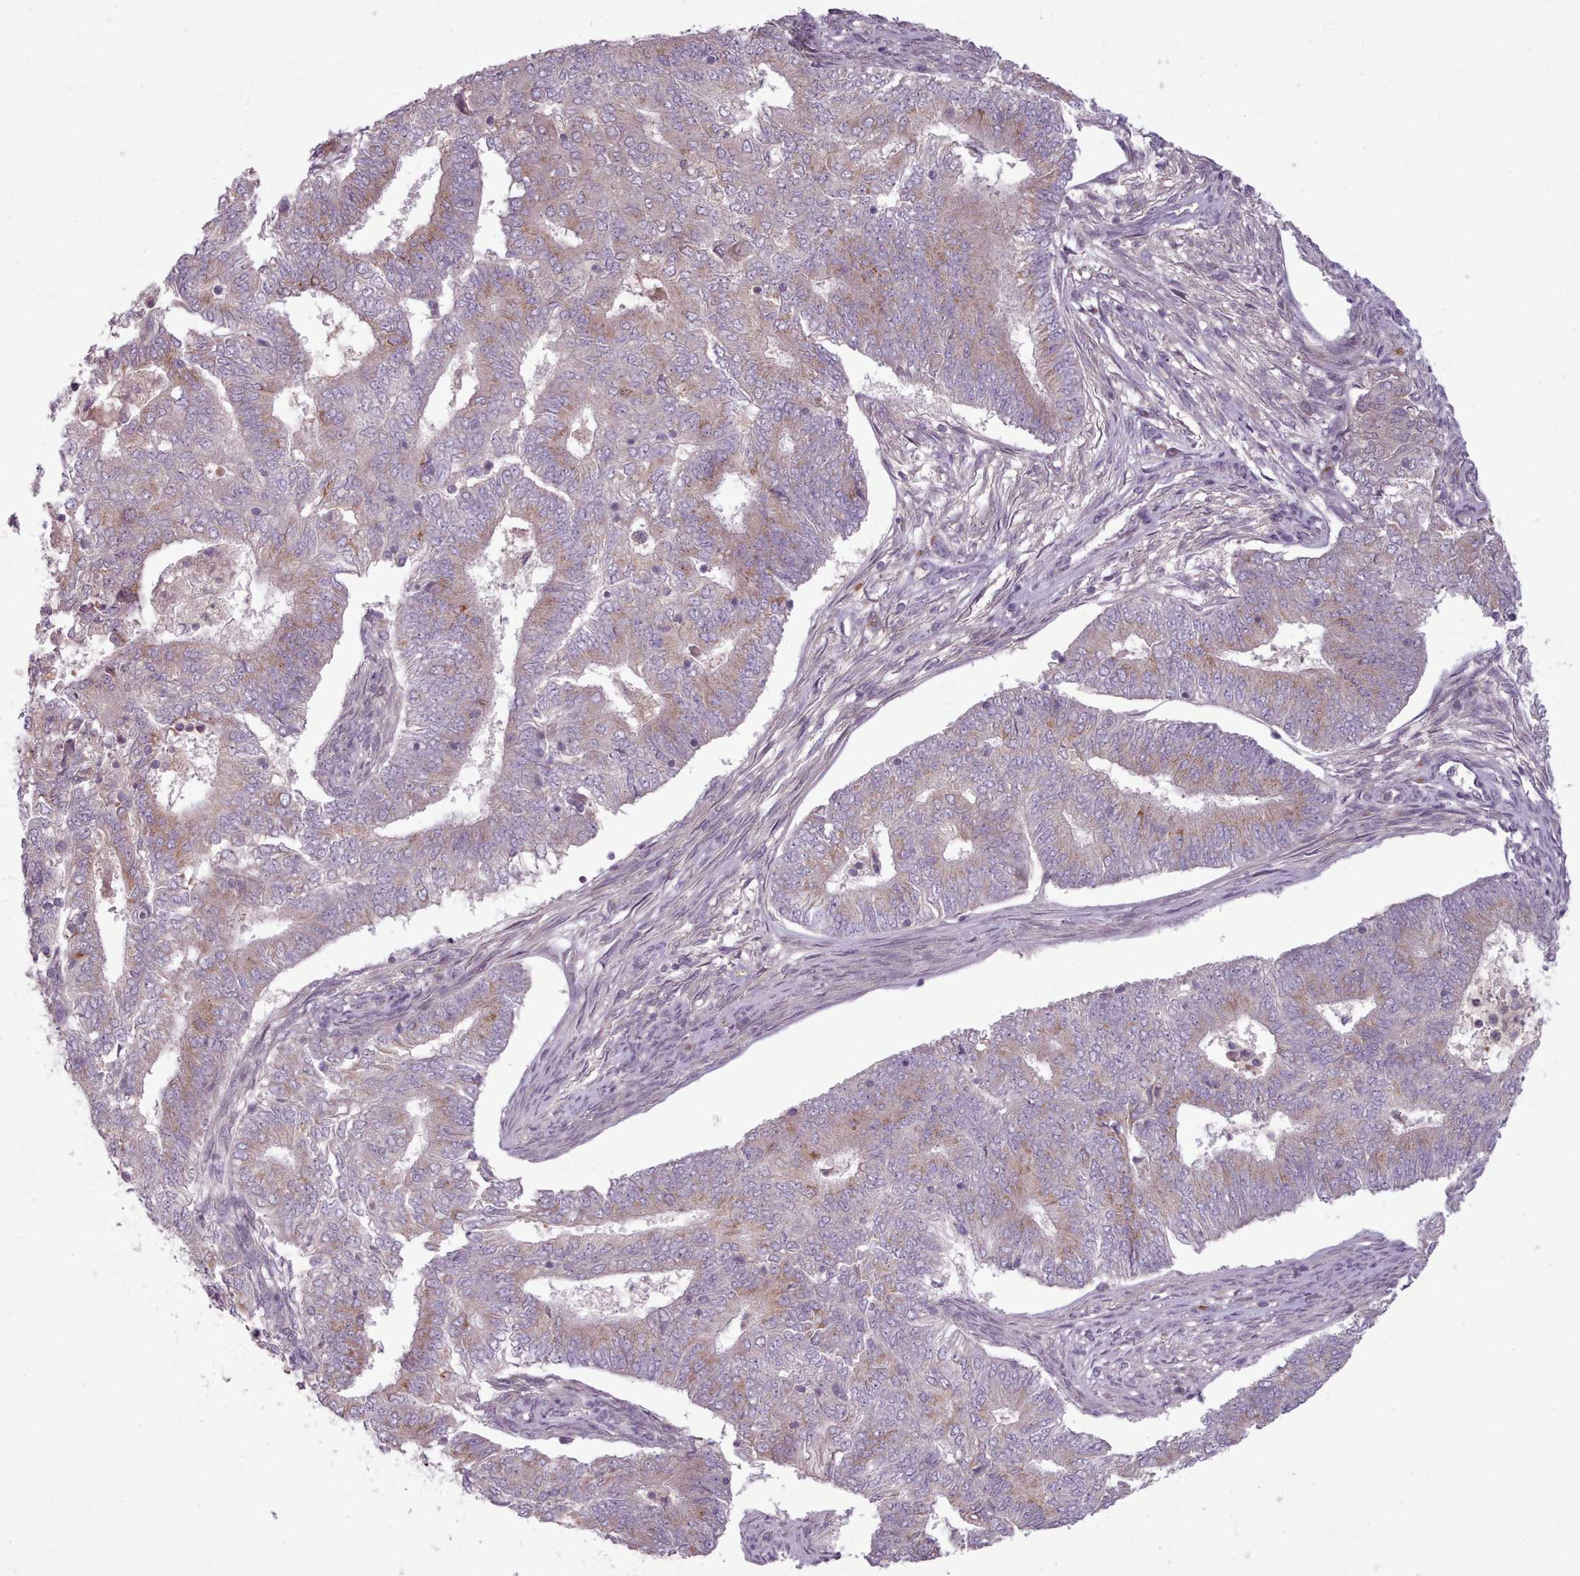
{"staining": {"intensity": "weak", "quantity": ">75%", "location": "cytoplasmic/membranous"}, "tissue": "endometrial cancer", "cell_type": "Tumor cells", "image_type": "cancer", "snomed": [{"axis": "morphology", "description": "Adenocarcinoma, NOS"}, {"axis": "topography", "description": "Endometrium"}], "caption": "Protein expression by immunohistochemistry (IHC) reveals weak cytoplasmic/membranous staining in approximately >75% of tumor cells in adenocarcinoma (endometrial). The staining is performed using DAB brown chromogen to label protein expression. The nuclei are counter-stained blue using hematoxylin.", "gene": "LAPTM5", "patient": {"sex": "female", "age": 62}}